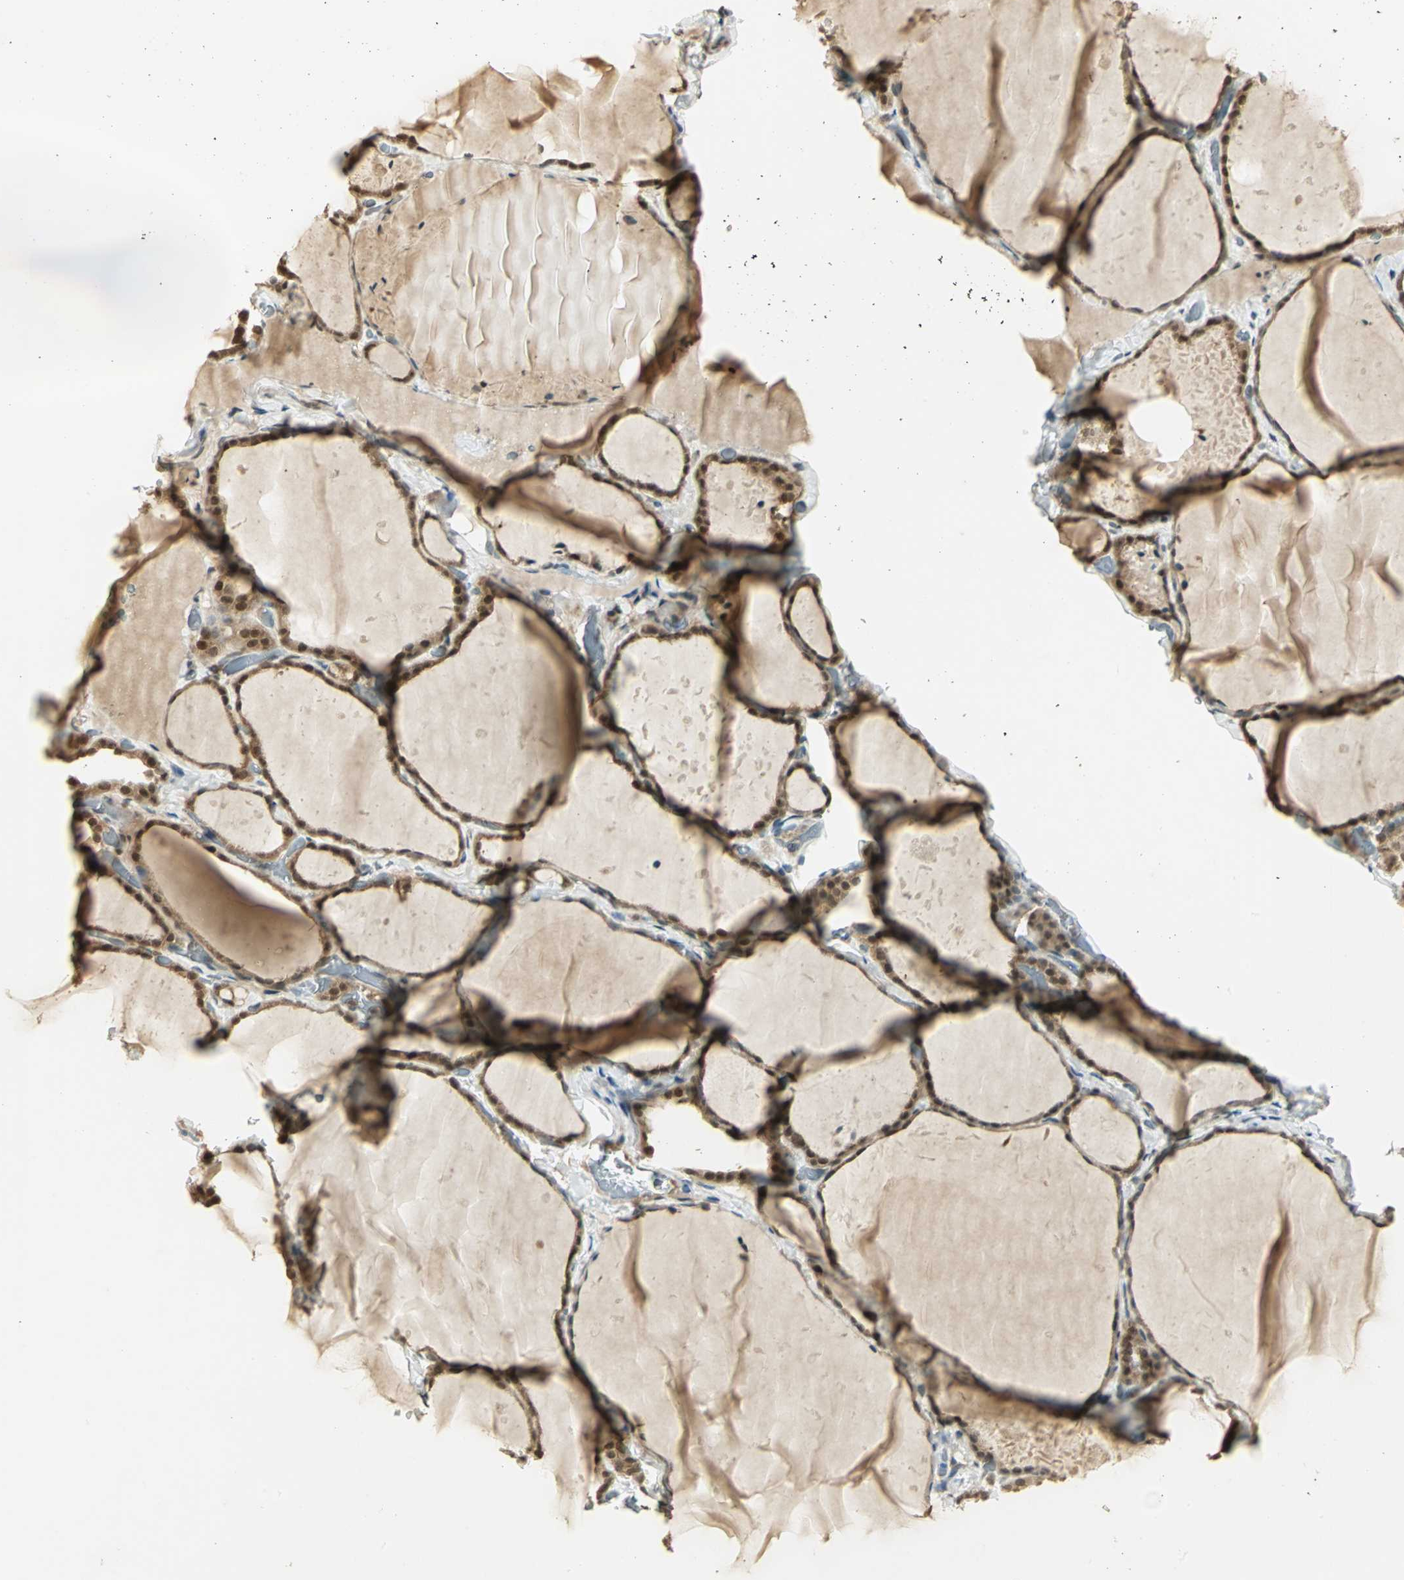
{"staining": {"intensity": "moderate", "quantity": ">75%", "location": "cytoplasmic/membranous,nuclear"}, "tissue": "thyroid gland", "cell_type": "Glandular cells", "image_type": "normal", "snomed": [{"axis": "morphology", "description": "Normal tissue, NOS"}, {"axis": "topography", "description": "Thyroid gland"}], "caption": "DAB (3,3'-diaminobenzidine) immunohistochemical staining of benign human thyroid gland demonstrates moderate cytoplasmic/membranous,nuclear protein expression in about >75% of glandular cells.", "gene": "CDC34", "patient": {"sex": "female", "age": 22}}